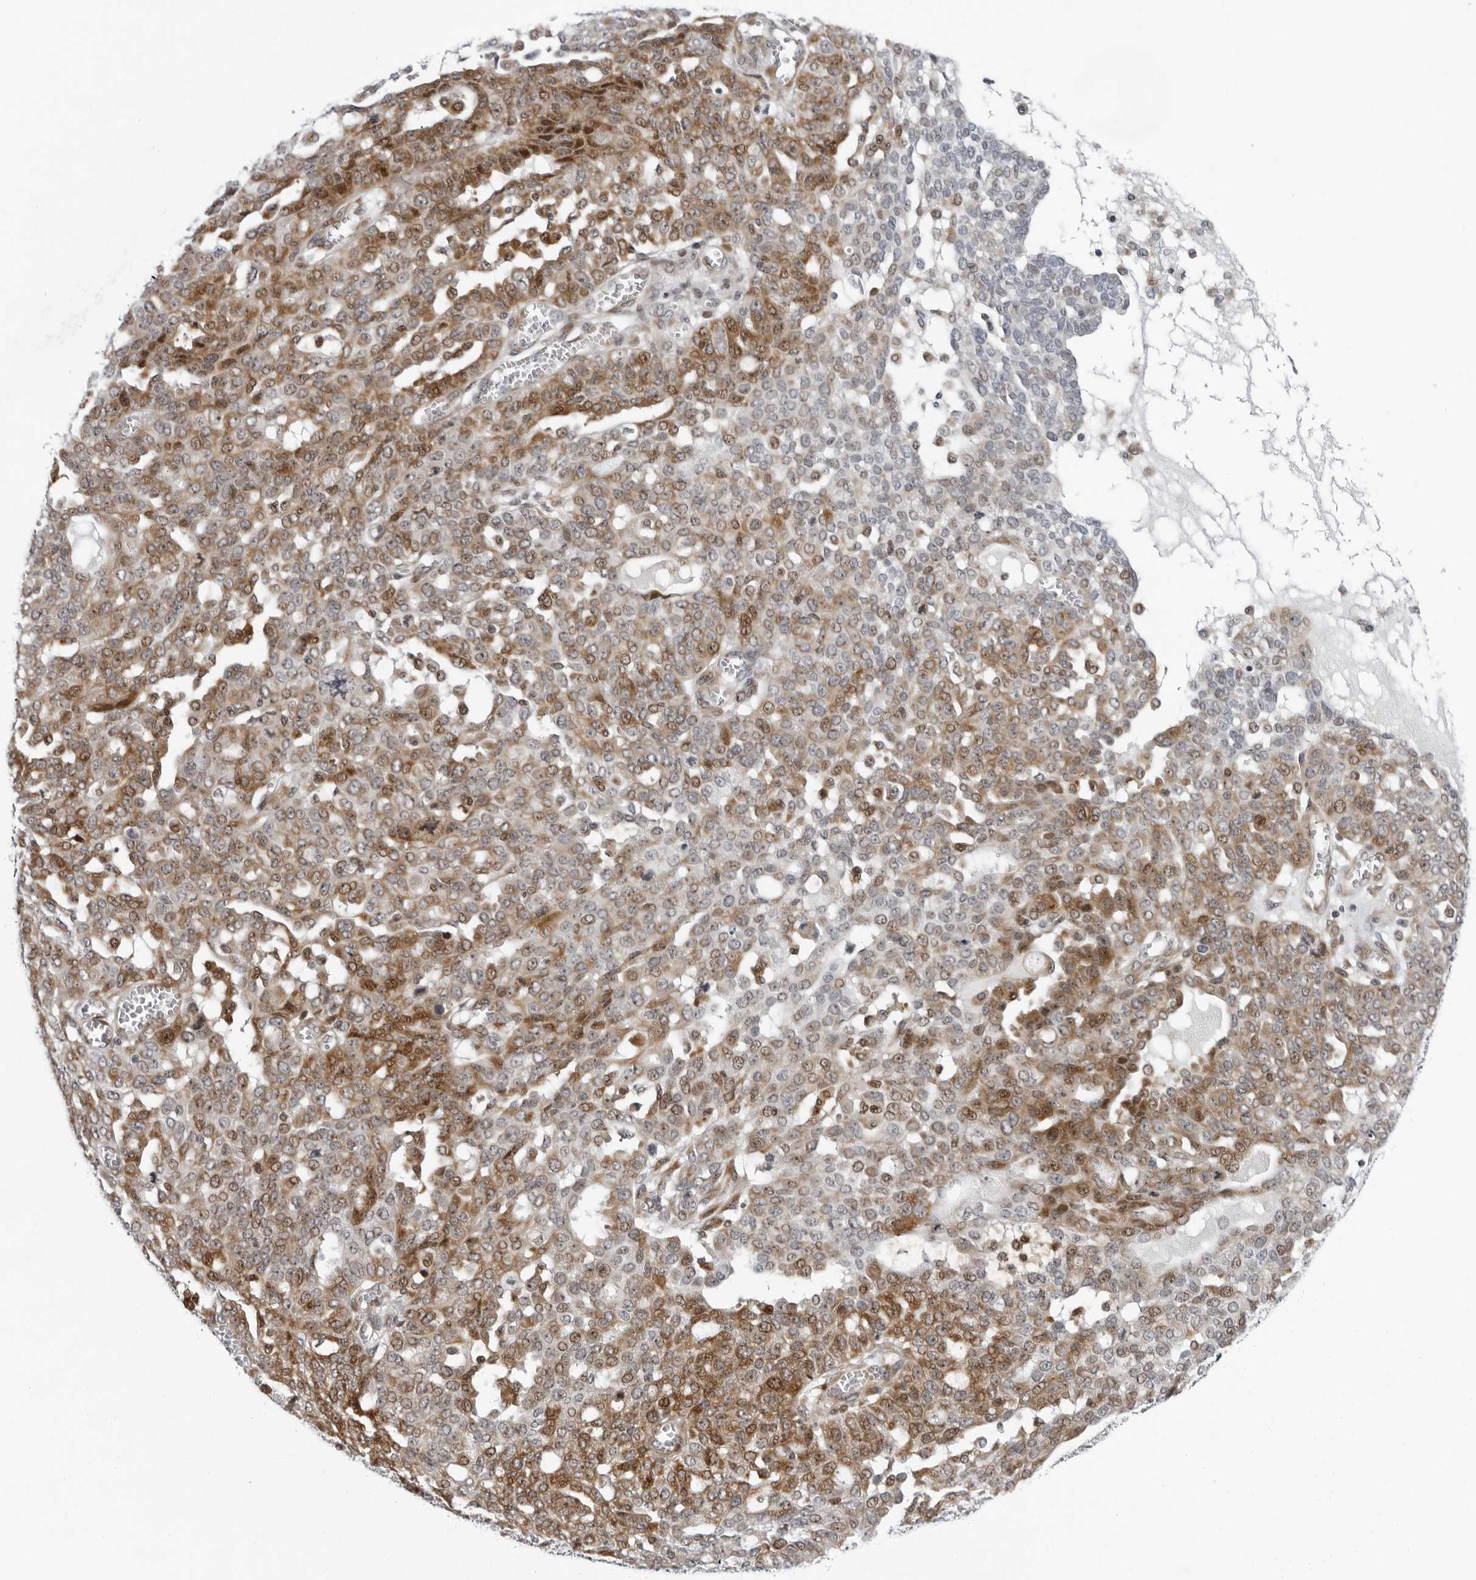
{"staining": {"intensity": "moderate", "quantity": ">75%", "location": "cytoplasmic/membranous"}, "tissue": "ovarian cancer", "cell_type": "Tumor cells", "image_type": "cancer", "snomed": [{"axis": "morphology", "description": "Cystadenocarcinoma, serous, NOS"}, {"axis": "topography", "description": "Soft tissue"}, {"axis": "topography", "description": "Ovary"}], "caption": "About >75% of tumor cells in human ovarian cancer demonstrate moderate cytoplasmic/membranous protein staining as visualized by brown immunohistochemical staining.", "gene": "PIP4K2C", "patient": {"sex": "female", "age": 57}}